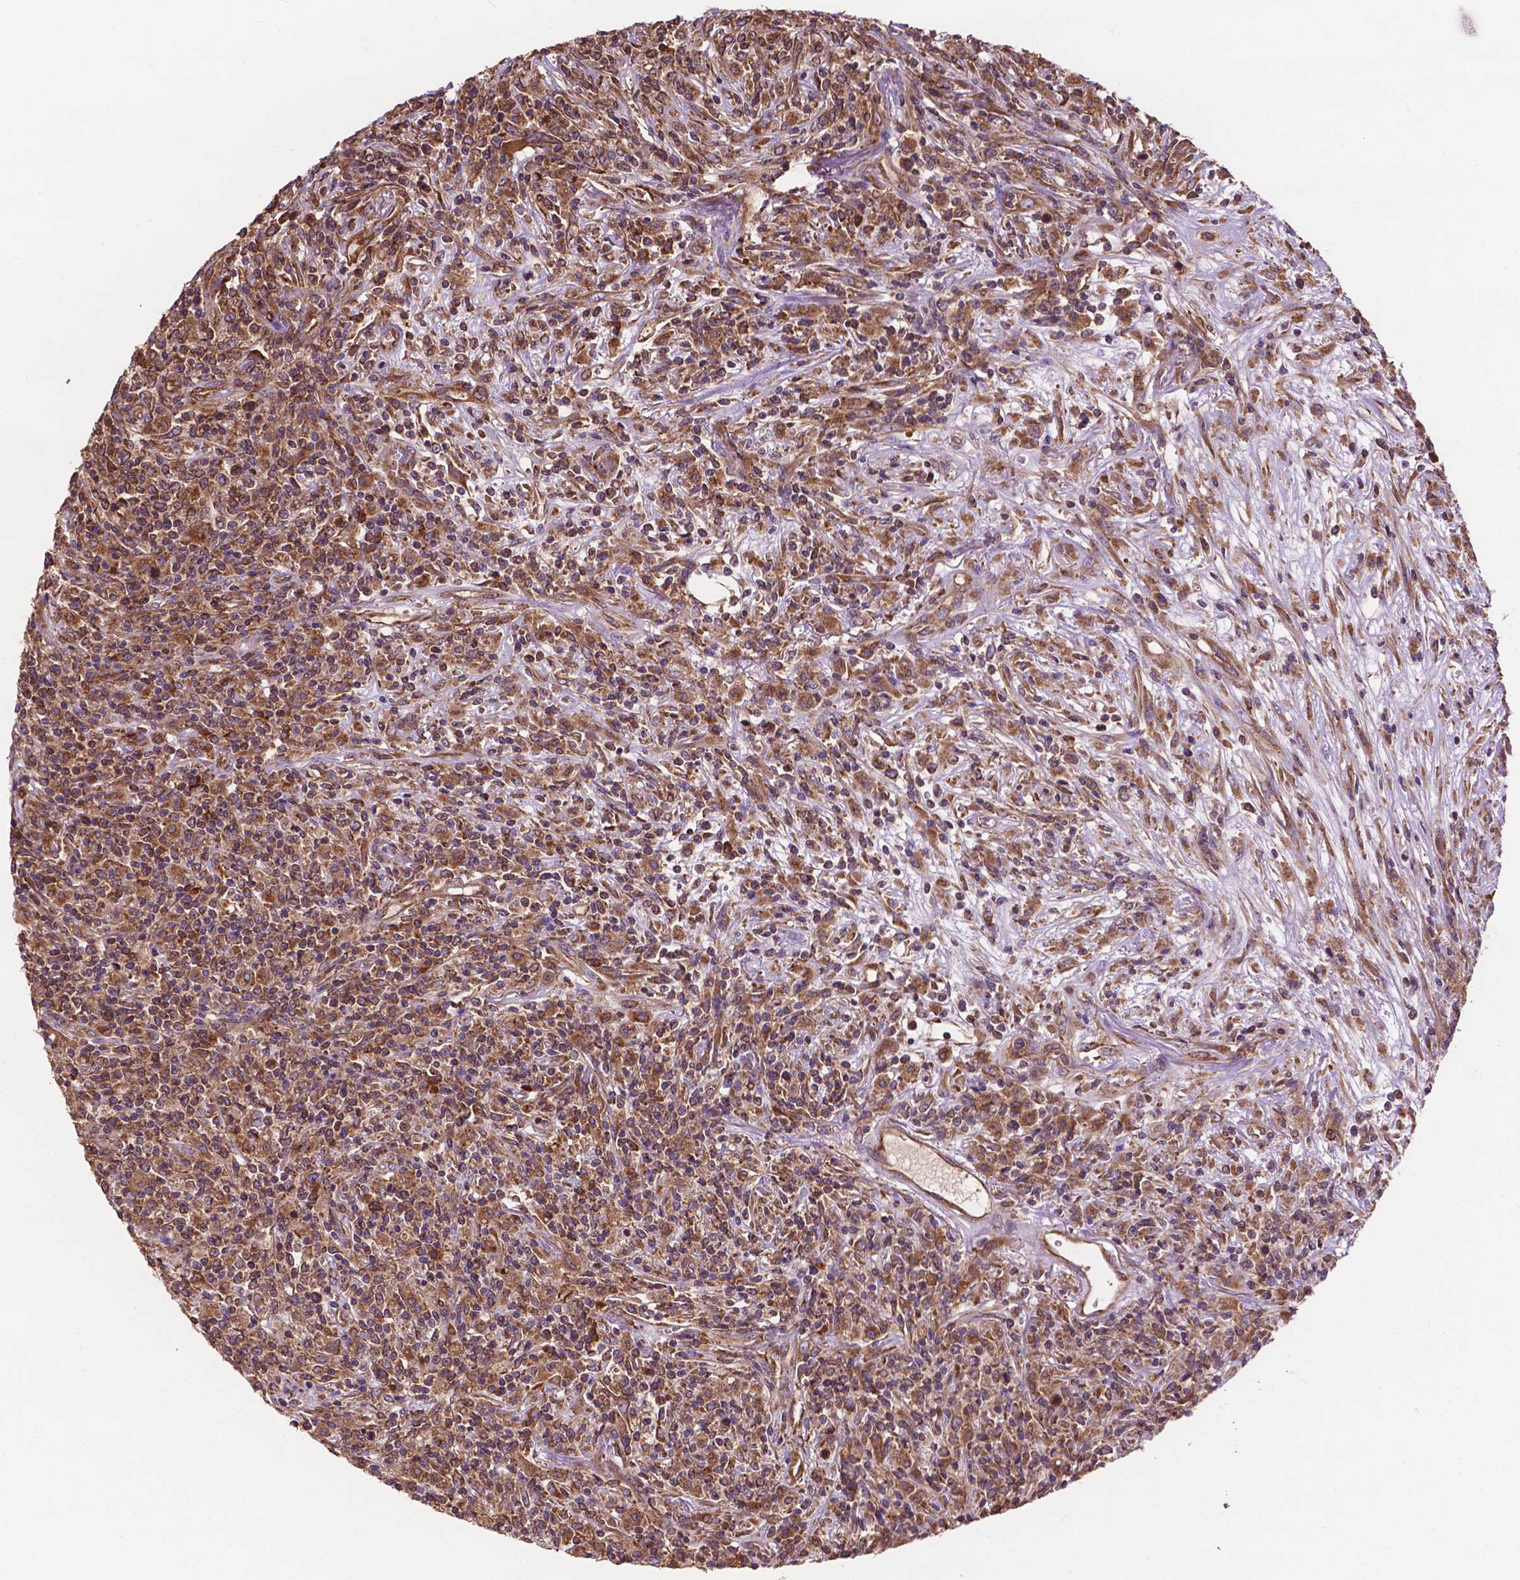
{"staining": {"intensity": "moderate", "quantity": ">75%", "location": "cytoplasmic/membranous"}, "tissue": "lymphoma", "cell_type": "Tumor cells", "image_type": "cancer", "snomed": [{"axis": "morphology", "description": "Malignant lymphoma, non-Hodgkin's type, High grade"}, {"axis": "topography", "description": "Lung"}], "caption": "Malignant lymphoma, non-Hodgkin's type (high-grade) was stained to show a protein in brown. There is medium levels of moderate cytoplasmic/membranous expression in approximately >75% of tumor cells.", "gene": "CCDC71L", "patient": {"sex": "male", "age": 79}}